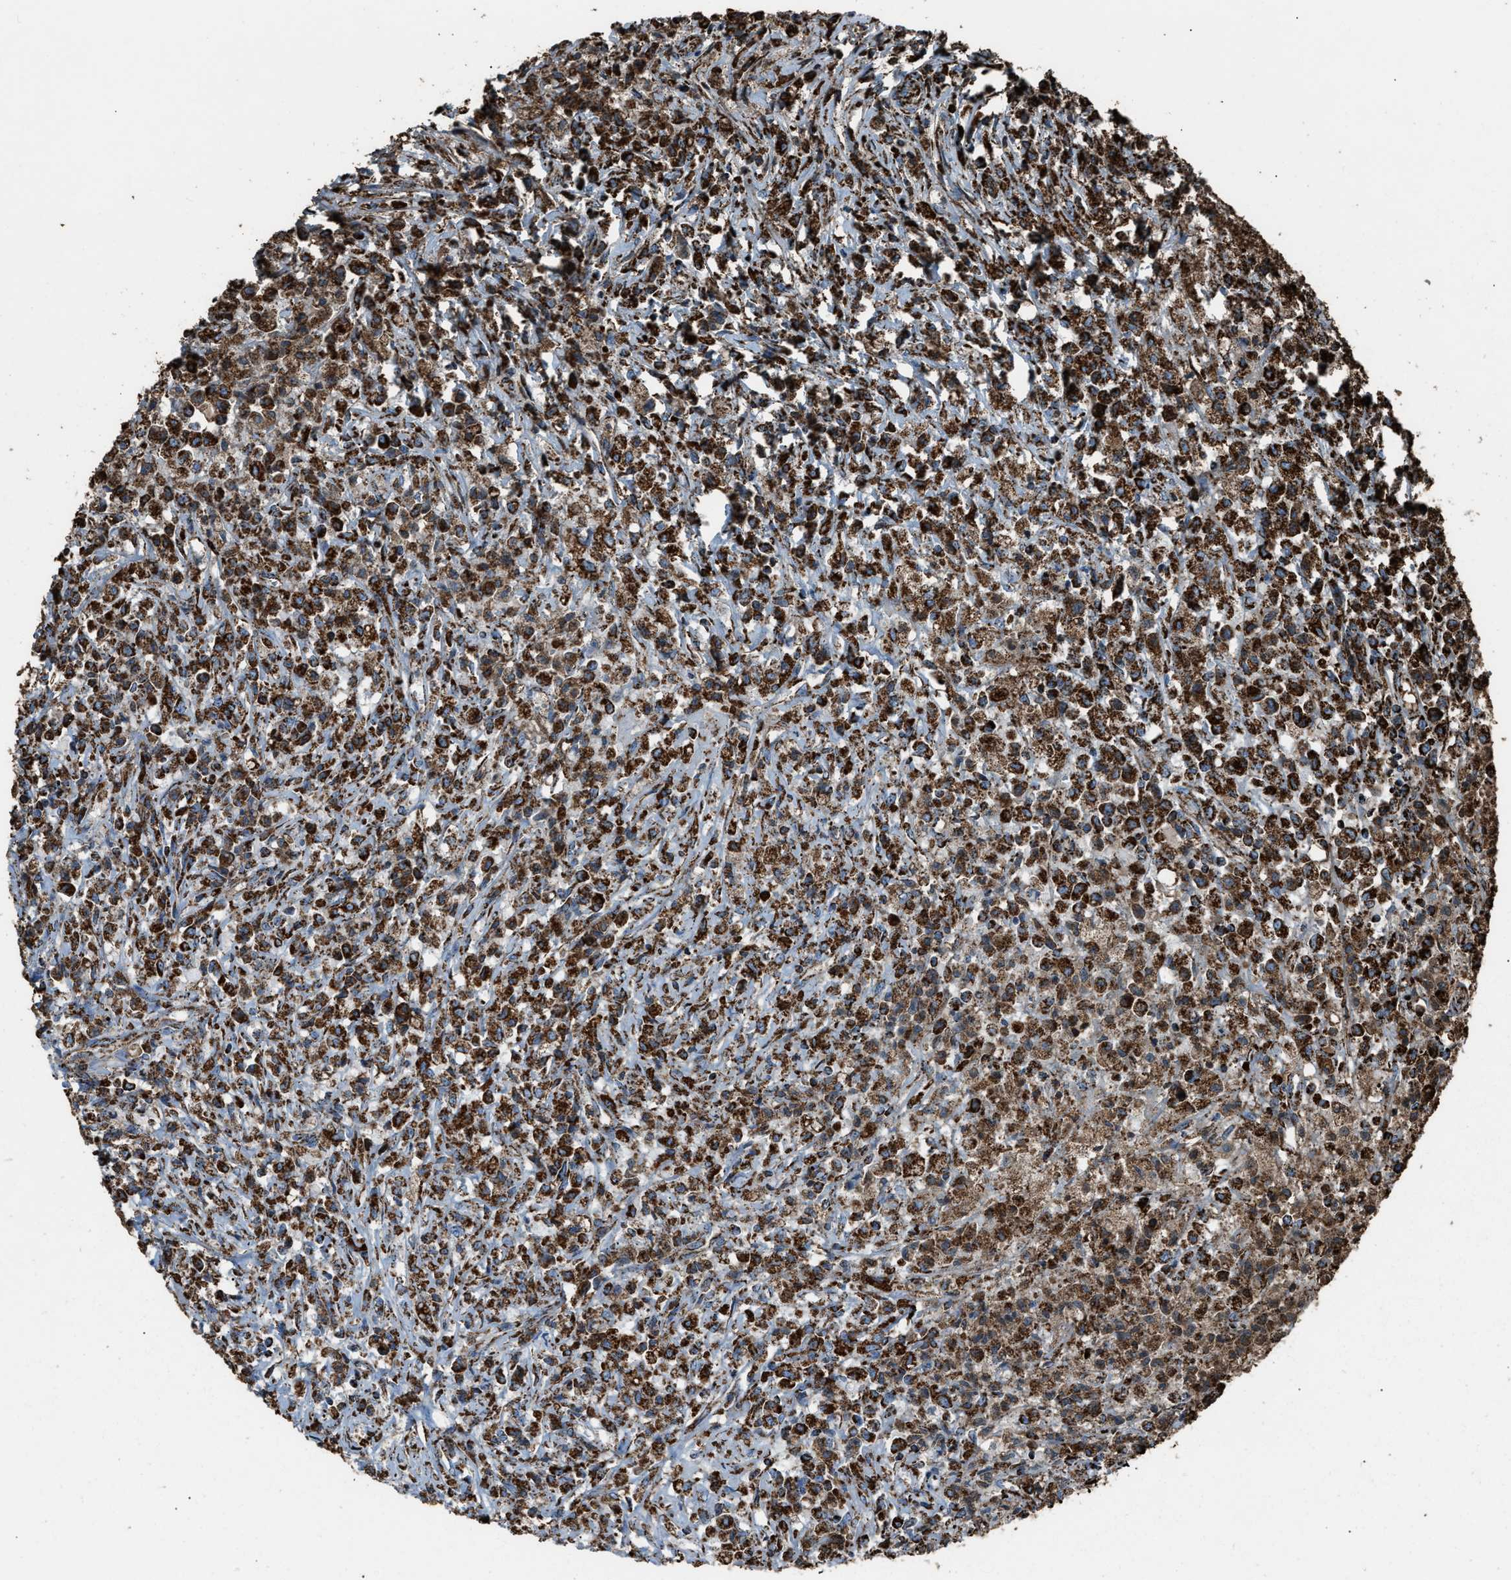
{"staining": {"intensity": "strong", "quantity": ">75%", "location": "cytoplasmic/membranous"}, "tissue": "testis cancer", "cell_type": "Tumor cells", "image_type": "cancer", "snomed": [{"axis": "morphology", "description": "Carcinoma, Embryonal, NOS"}, {"axis": "topography", "description": "Testis"}], "caption": "High-power microscopy captured an immunohistochemistry image of testis embryonal carcinoma, revealing strong cytoplasmic/membranous positivity in about >75% of tumor cells.", "gene": "MDH2", "patient": {"sex": "male", "age": 2}}